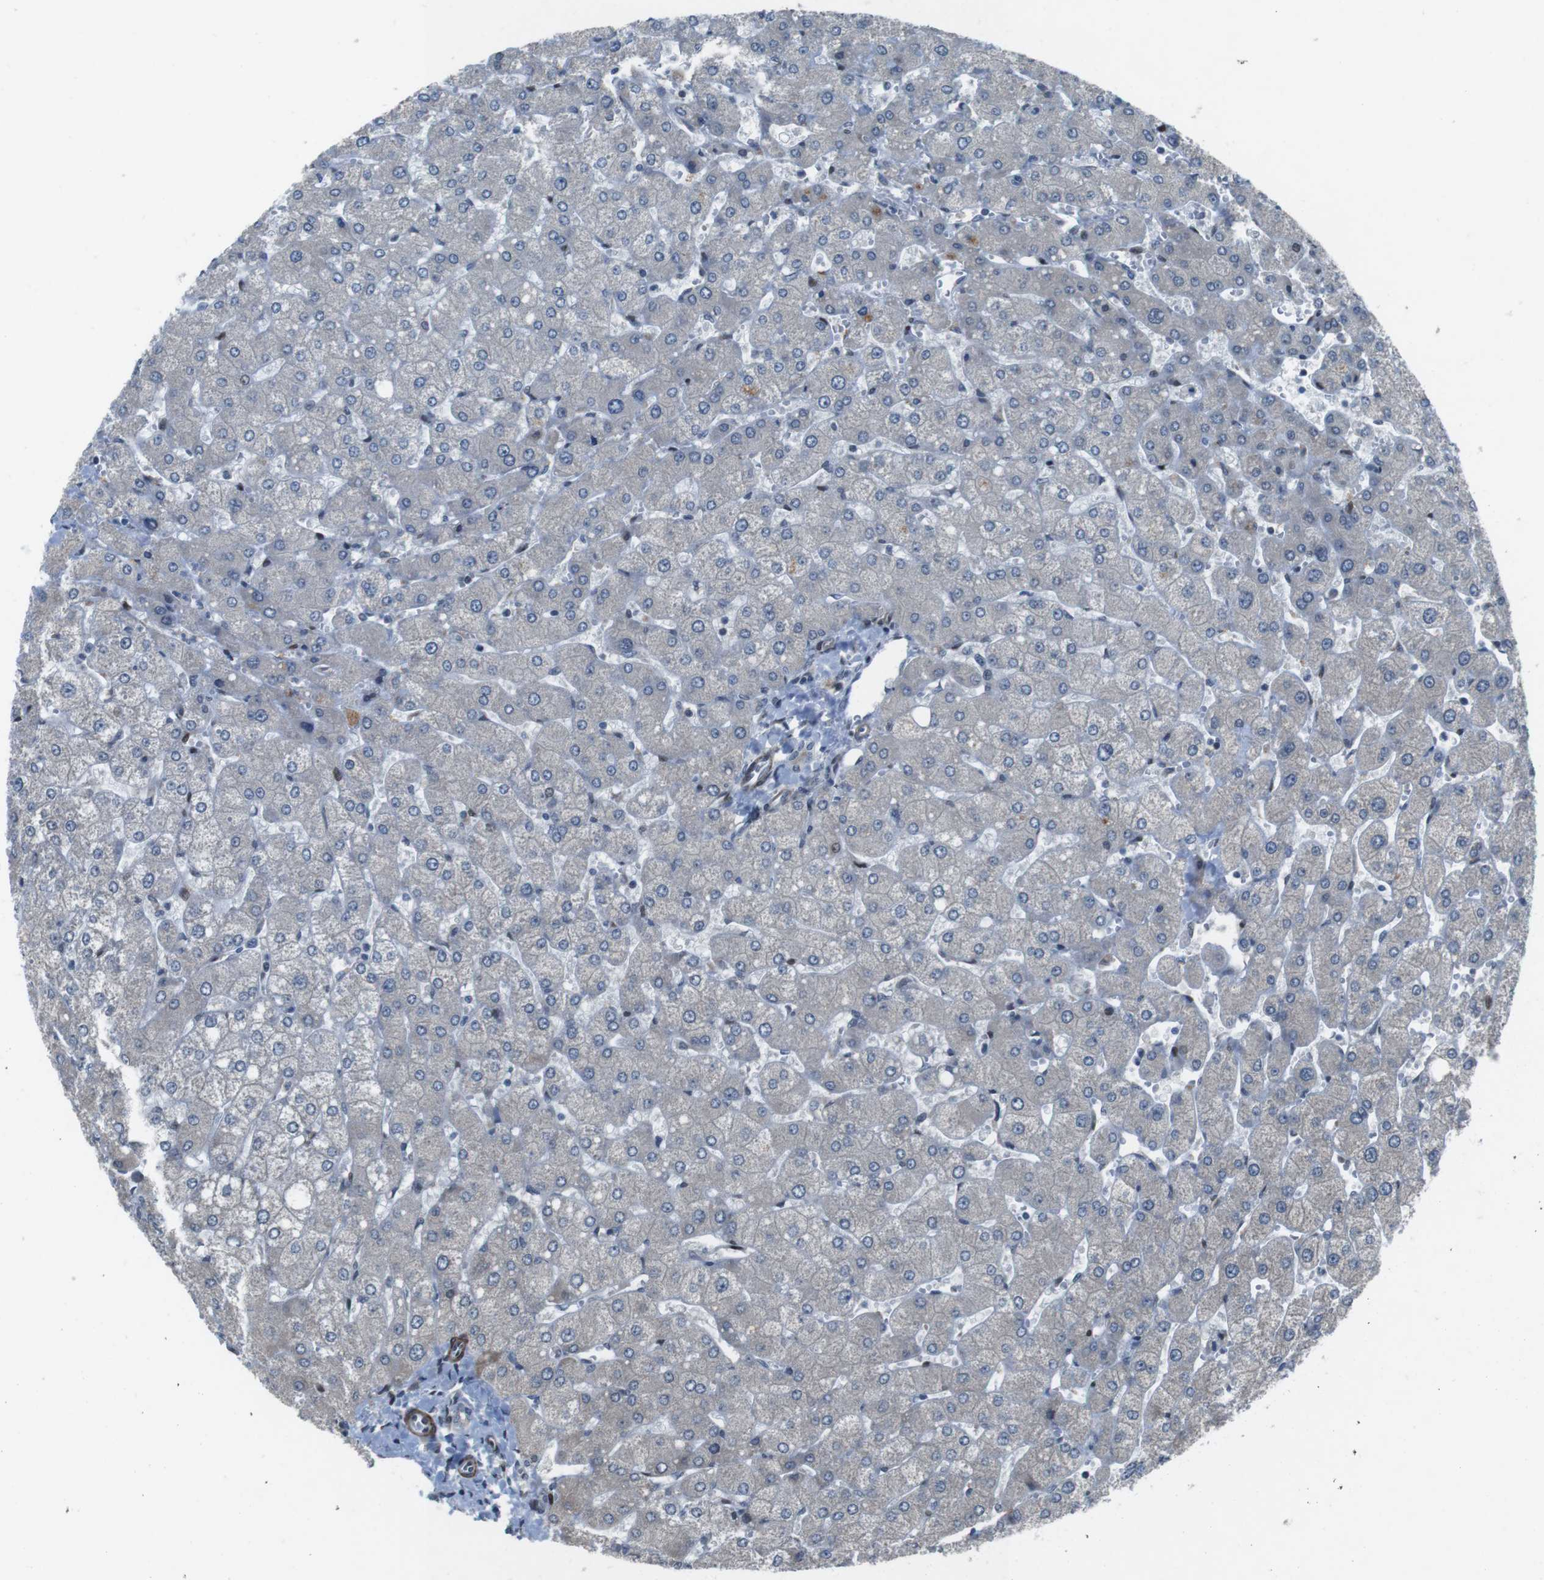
{"staining": {"intensity": "weak", "quantity": "<25%", "location": "nuclear"}, "tissue": "liver", "cell_type": "Hepatocytes", "image_type": "normal", "snomed": [{"axis": "morphology", "description": "Normal tissue, NOS"}, {"axis": "topography", "description": "Liver"}], "caption": "Immunohistochemical staining of benign human liver demonstrates no significant staining in hepatocytes. The staining was performed using DAB (3,3'-diaminobenzidine) to visualize the protein expression in brown, while the nuclei were stained in blue with hematoxylin (Magnification: 20x).", "gene": "PBRM1", "patient": {"sex": "male", "age": 55}}